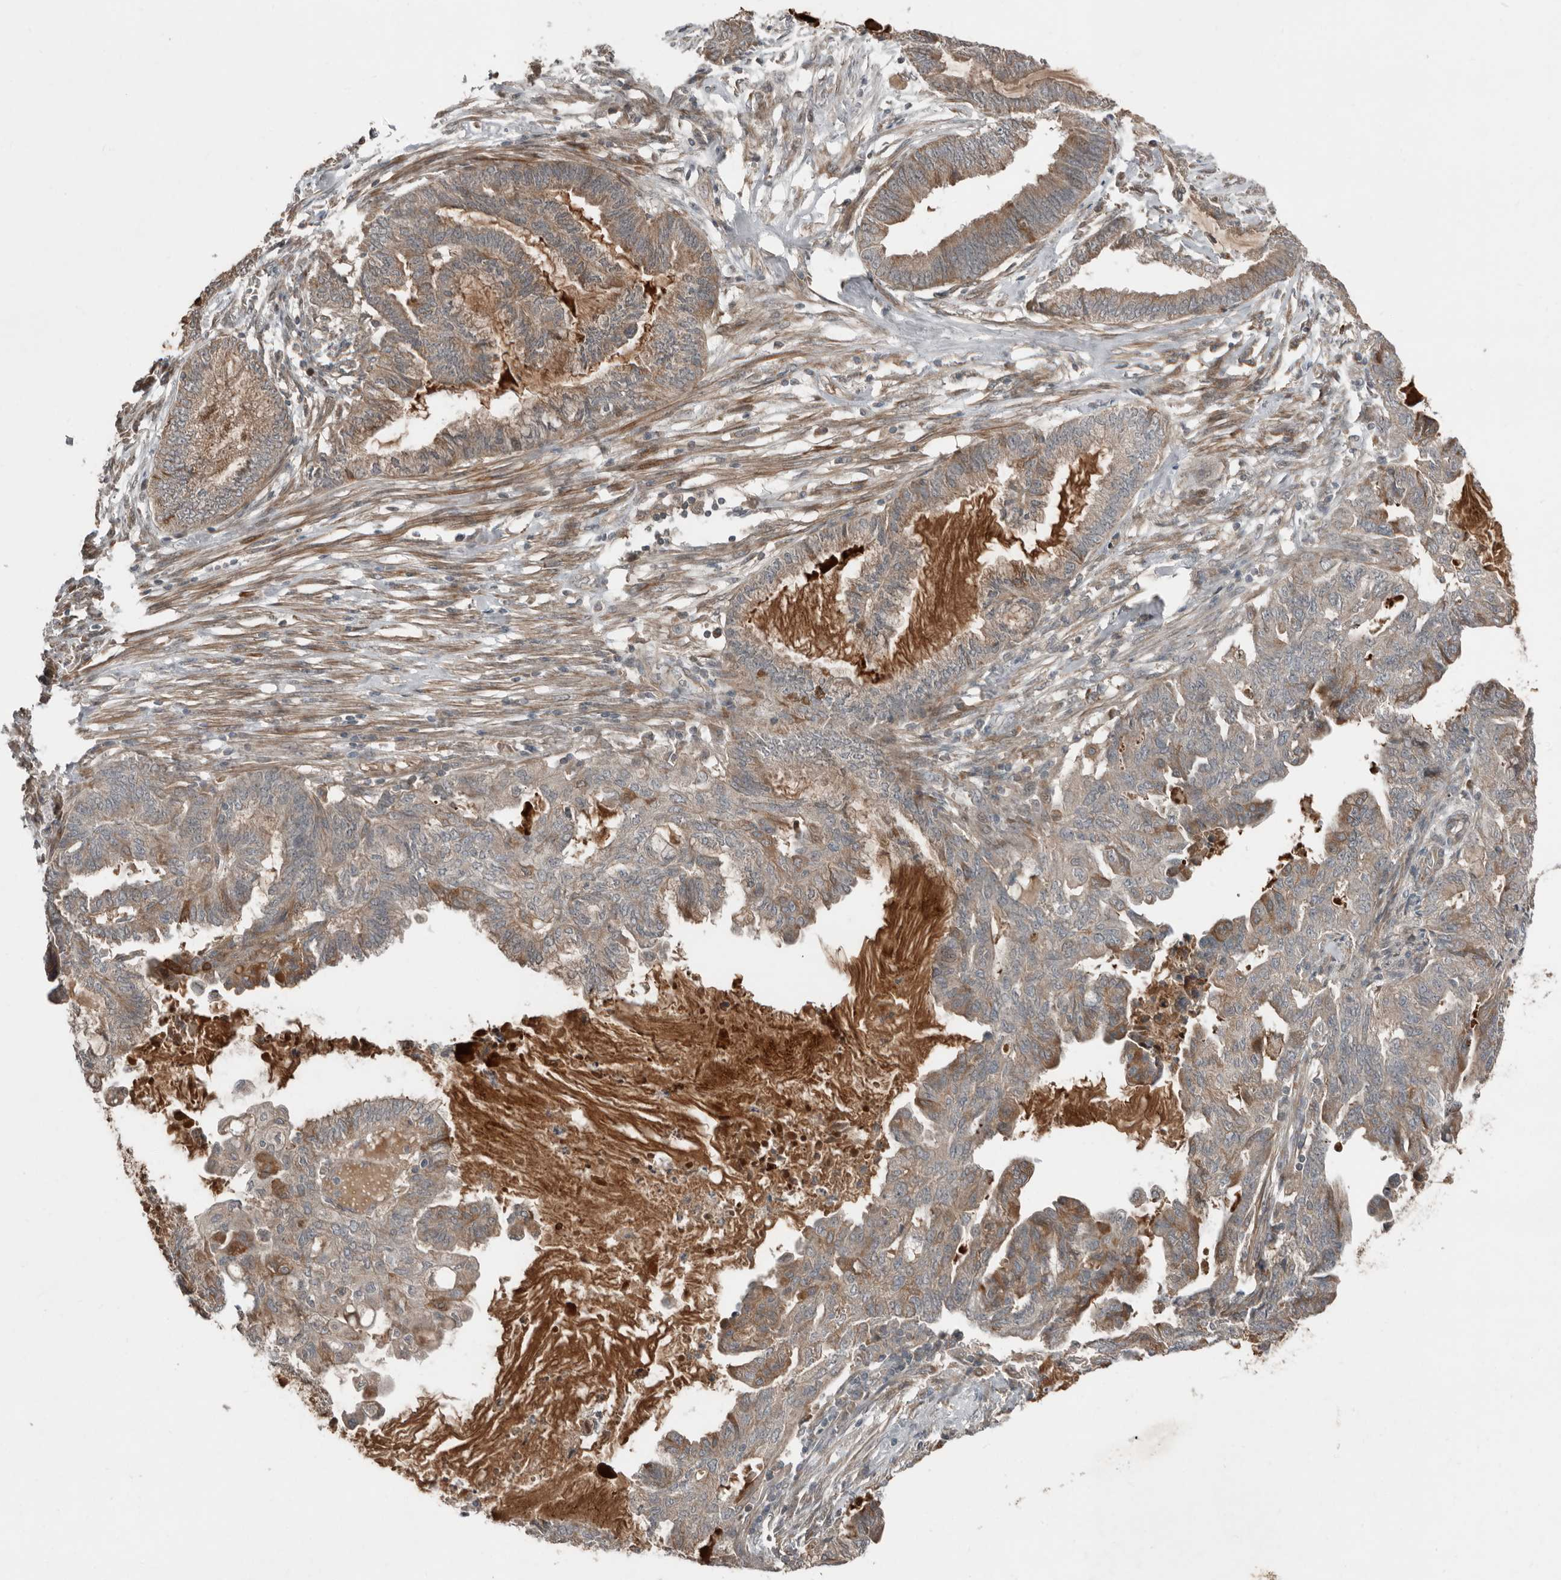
{"staining": {"intensity": "moderate", "quantity": "25%-75%", "location": "cytoplasmic/membranous"}, "tissue": "endometrial cancer", "cell_type": "Tumor cells", "image_type": "cancer", "snomed": [{"axis": "morphology", "description": "Adenocarcinoma, NOS"}, {"axis": "topography", "description": "Endometrium"}], "caption": "Immunohistochemical staining of adenocarcinoma (endometrial) shows medium levels of moderate cytoplasmic/membranous expression in about 25%-75% of tumor cells. The protein is shown in brown color, while the nuclei are stained blue.", "gene": "SLC6A7", "patient": {"sex": "female", "age": 86}}